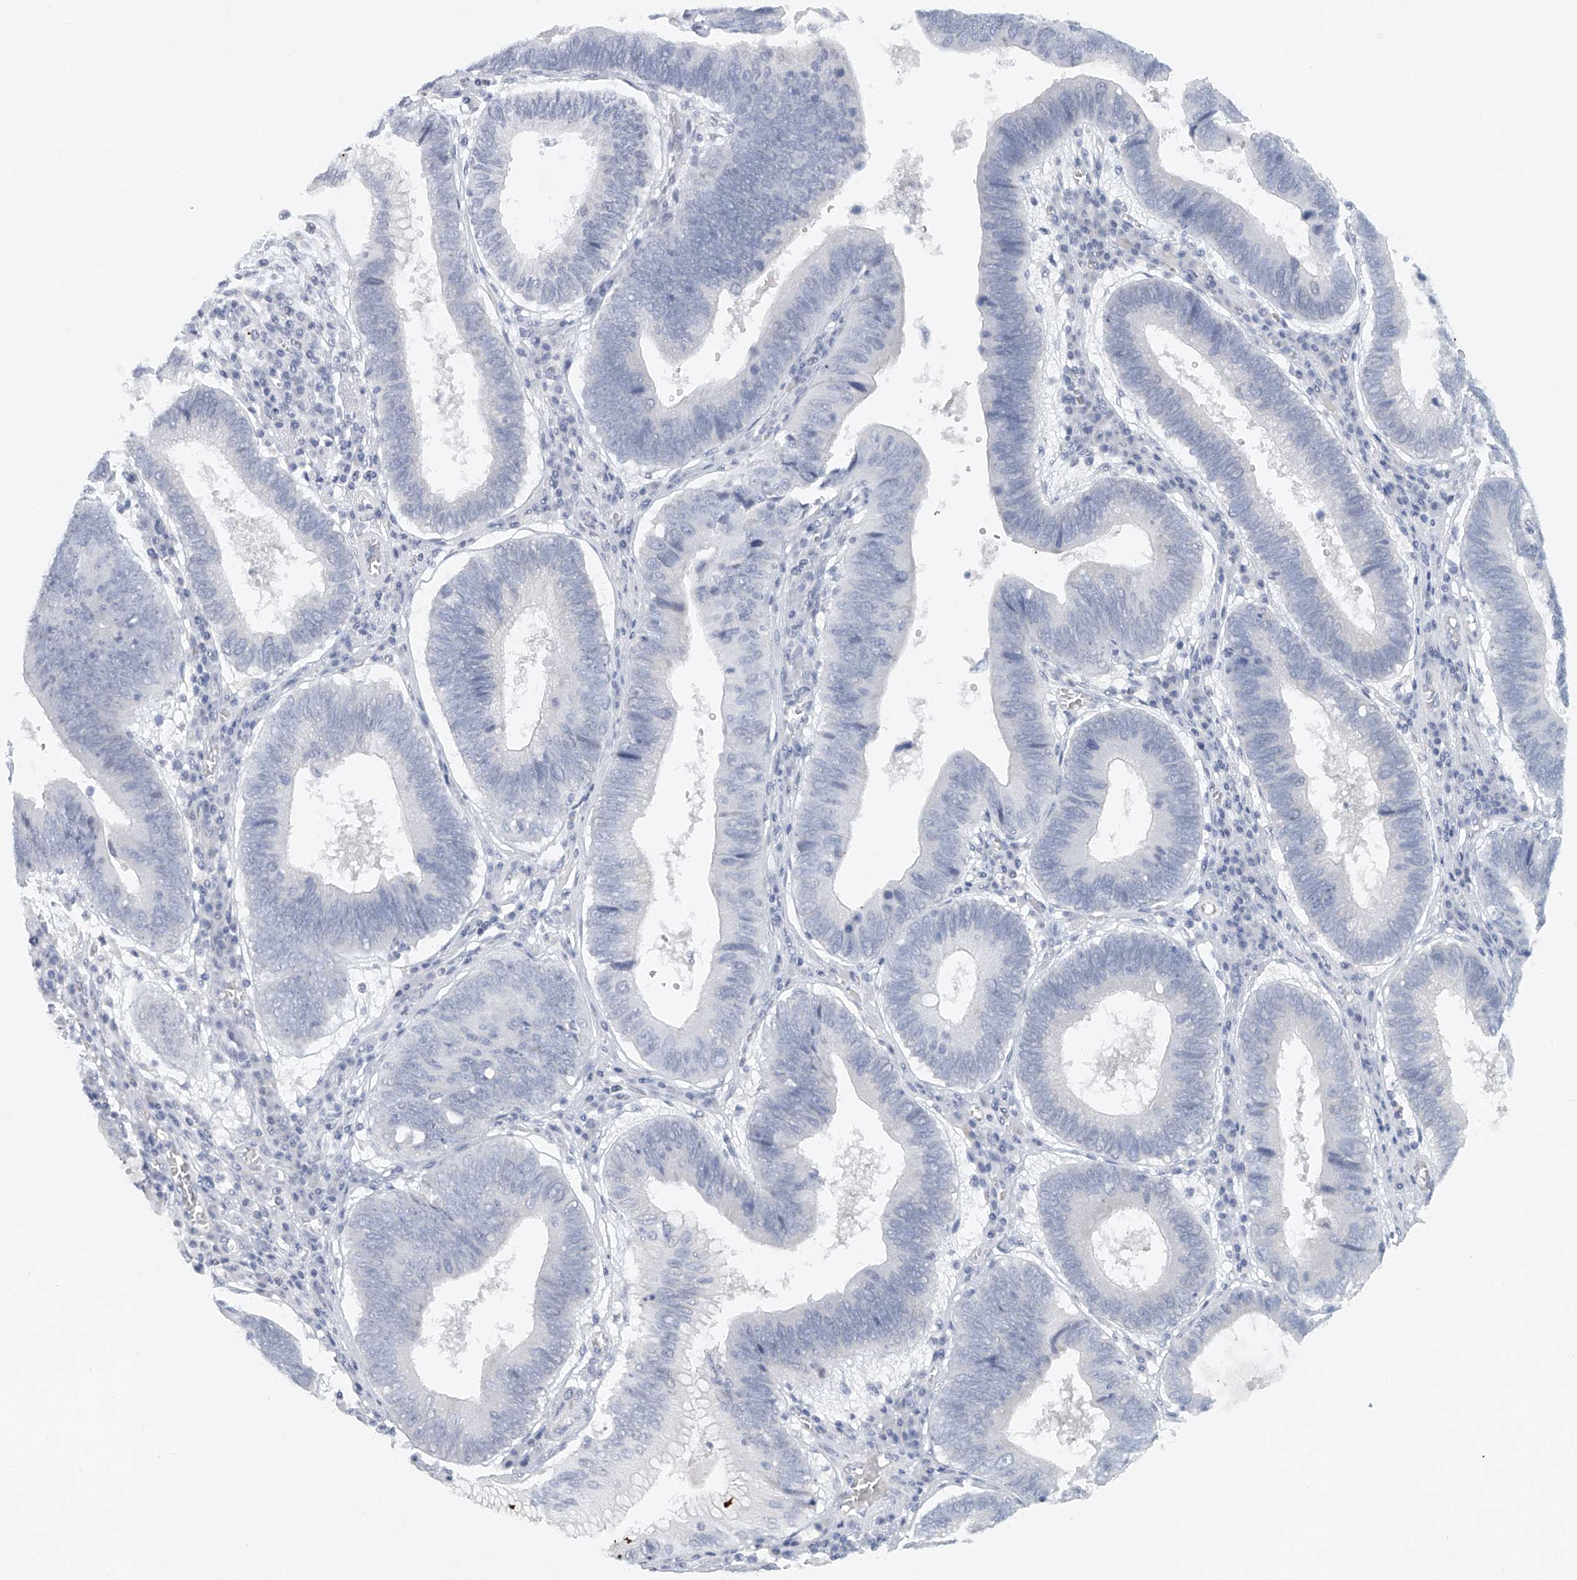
{"staining": {"intensity": "negative", "quantity": "none", "location": "none"}, "tissue": "stomach cancer", "cell_type": "Tumor cells", "image_type": "cancer", "snomed": [{"axis": "morphology", "description": "Adenocarcinoma, NOS"}, {"axis": "topography", "description": "Stomach"}], "caption": "IHC micrograph of human stomach cancer stained for a protein (brown), which exhibits no positivity in tumor cells.", "gene": "FAT2", "patient": {"sex": "male", "age": 59}}